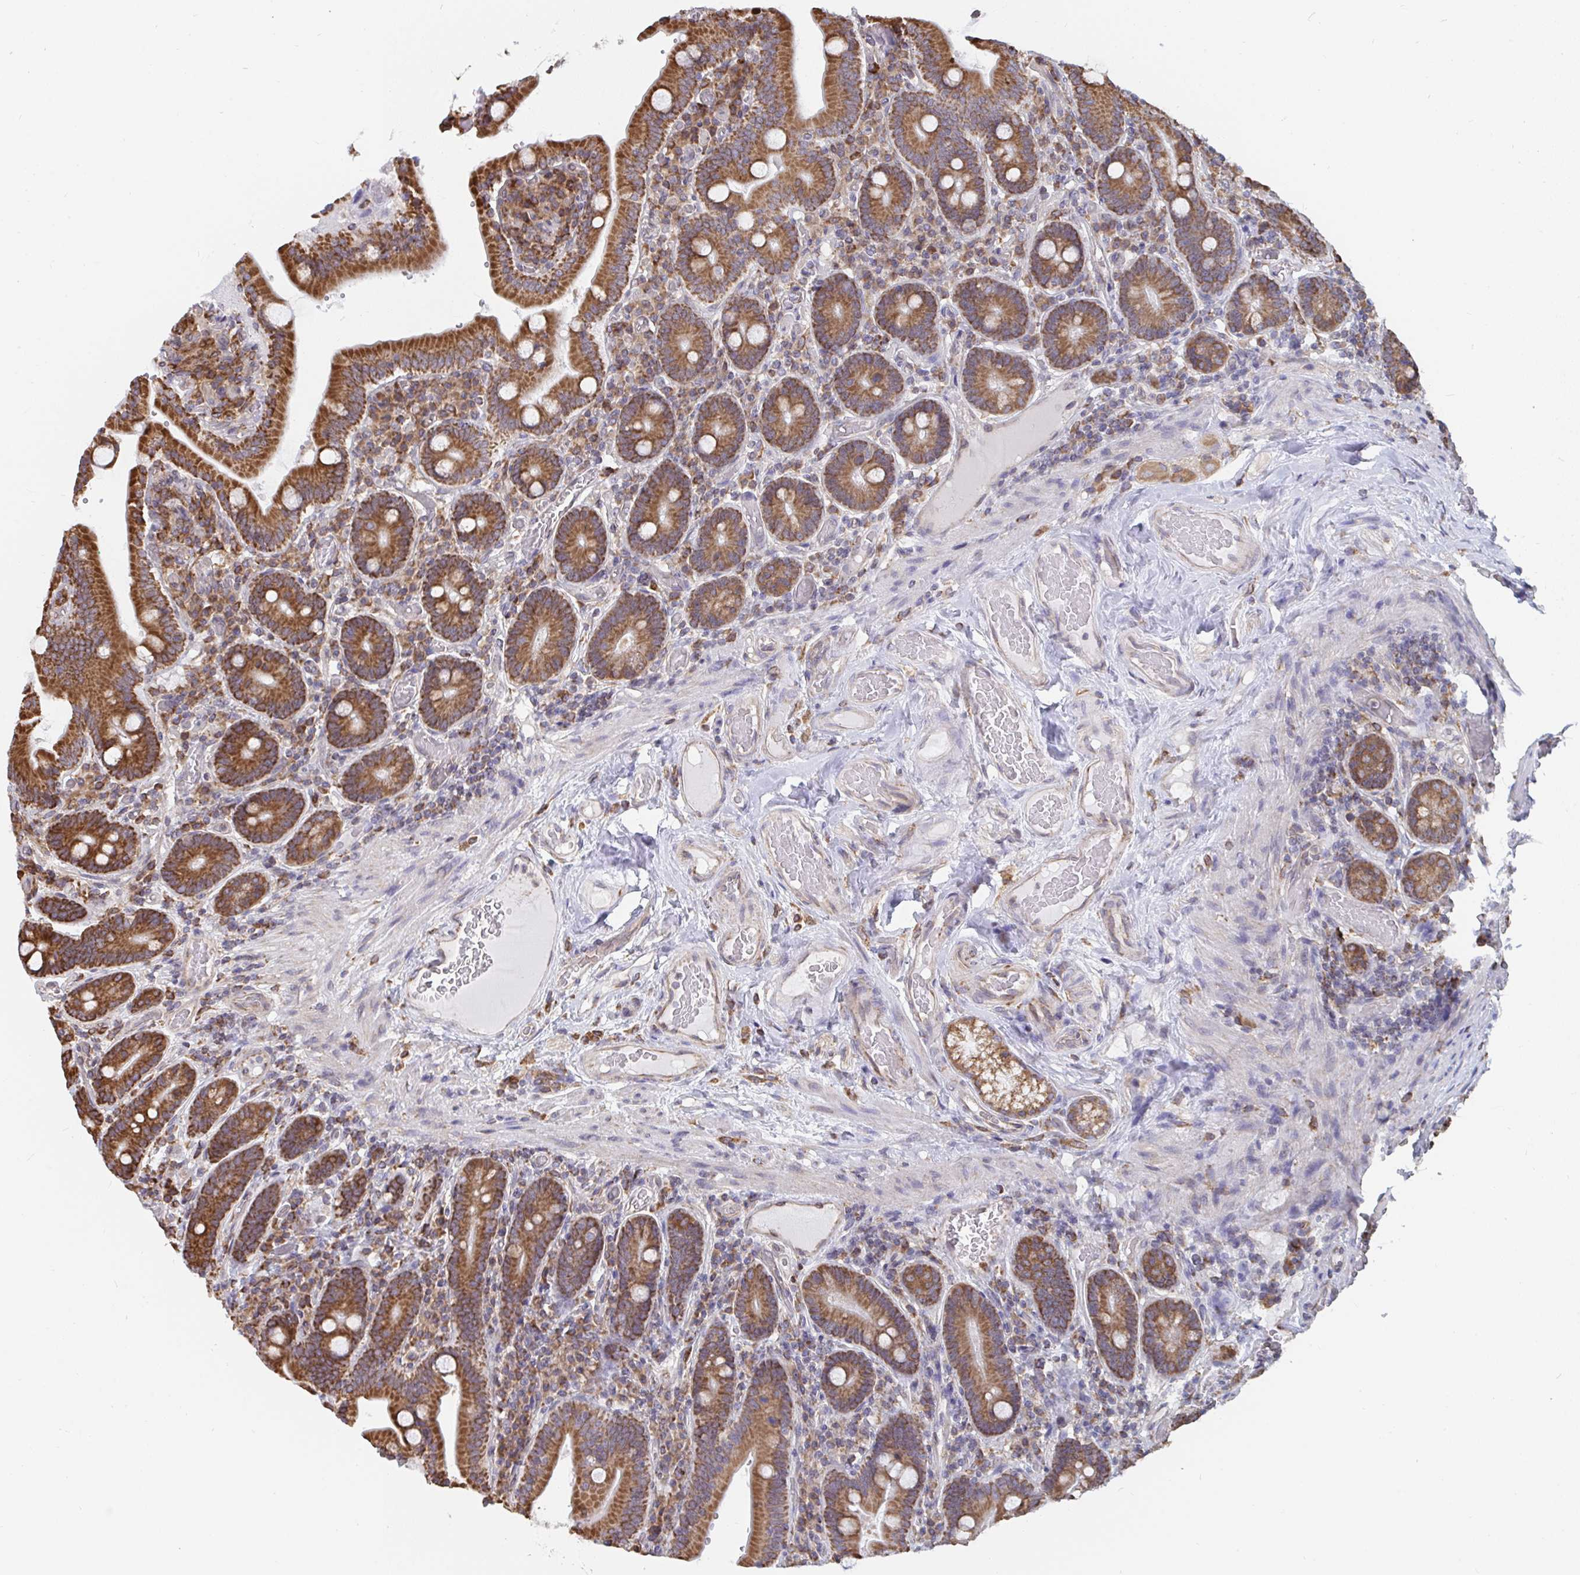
{"staining": {"intensity": "moderate", "quantity": ">75%", "location": "cytoplasmic/membranous"}, "tissue": "duodenum", "cell_type": "Glandular cells", "image_type": "normal", "snomed": [{"axis": "morphology", "description": "Normal tissue, NOS"}, {"axis": "topography", "description": "Duodenum"}], "caption": "Immunohistochemical staining of benign human duodenum shows >75% levels of moderate cytoplasmic/membranous protein expression in about >75% of glandular cells.", "gene": "ELAVL1", "patient": {"sex": "female", "age": 62}}